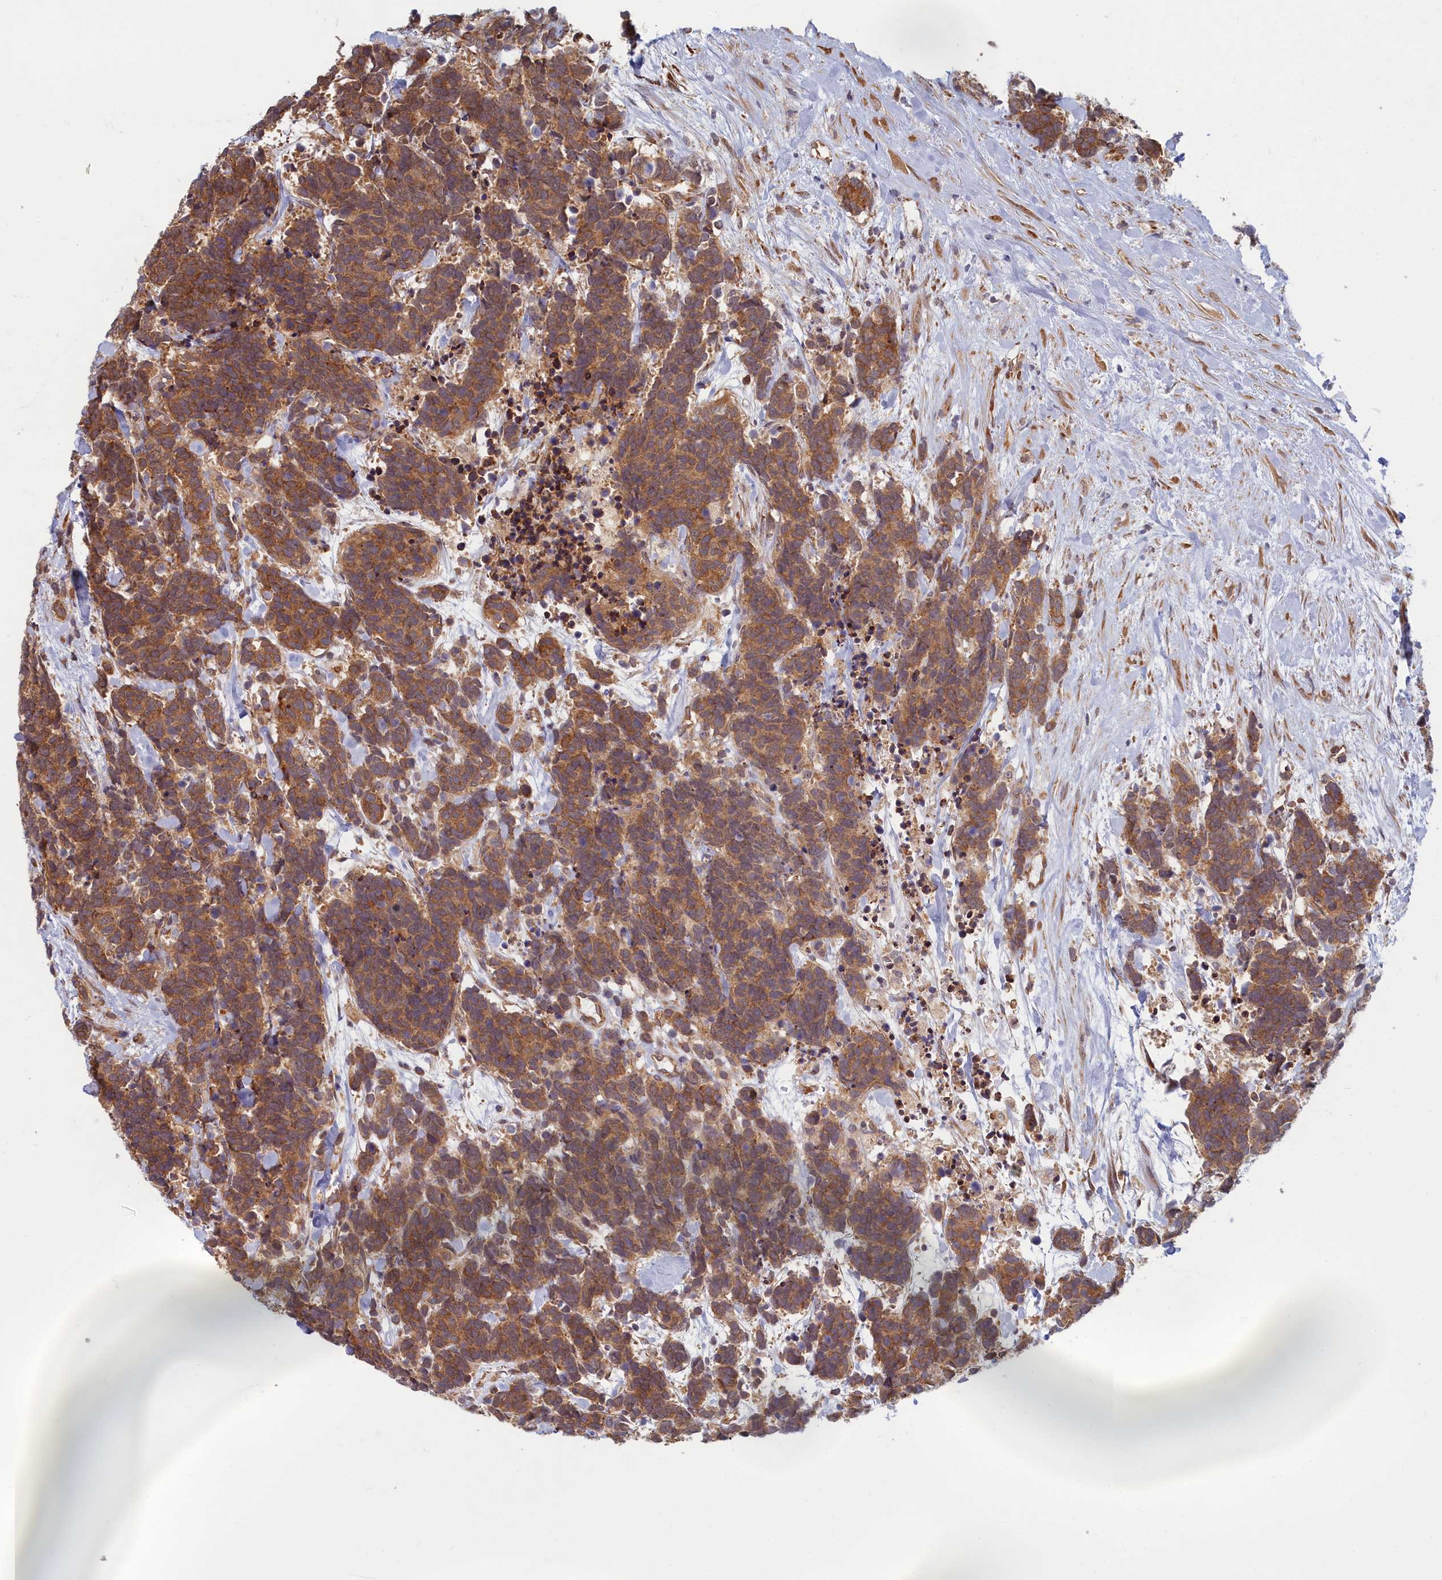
{"staining": {"intensity": "moderate", "quantity": ">75%", "location": "cytoplasmic/membranous"}, "tissue": "carcinoid", "cell_type": "Tumor cells", "image_type": "cancer", "snomed": [{"axis": "morphology", "description": "Carcinoma, NOS"}, {"axis": "morphology", "description": "Carcinoid, malignant, NOS"}, {"axis": "topography", "description": "Prostate"}], "caption": "DAB immunohistochemical staining of human malignant carcinoid displays moderate cytoplasmic/membranous protein expression in approximately >75% of tumor cells.", "gene": "MAK16", "patient": {"sex": "male", "age": 57}}